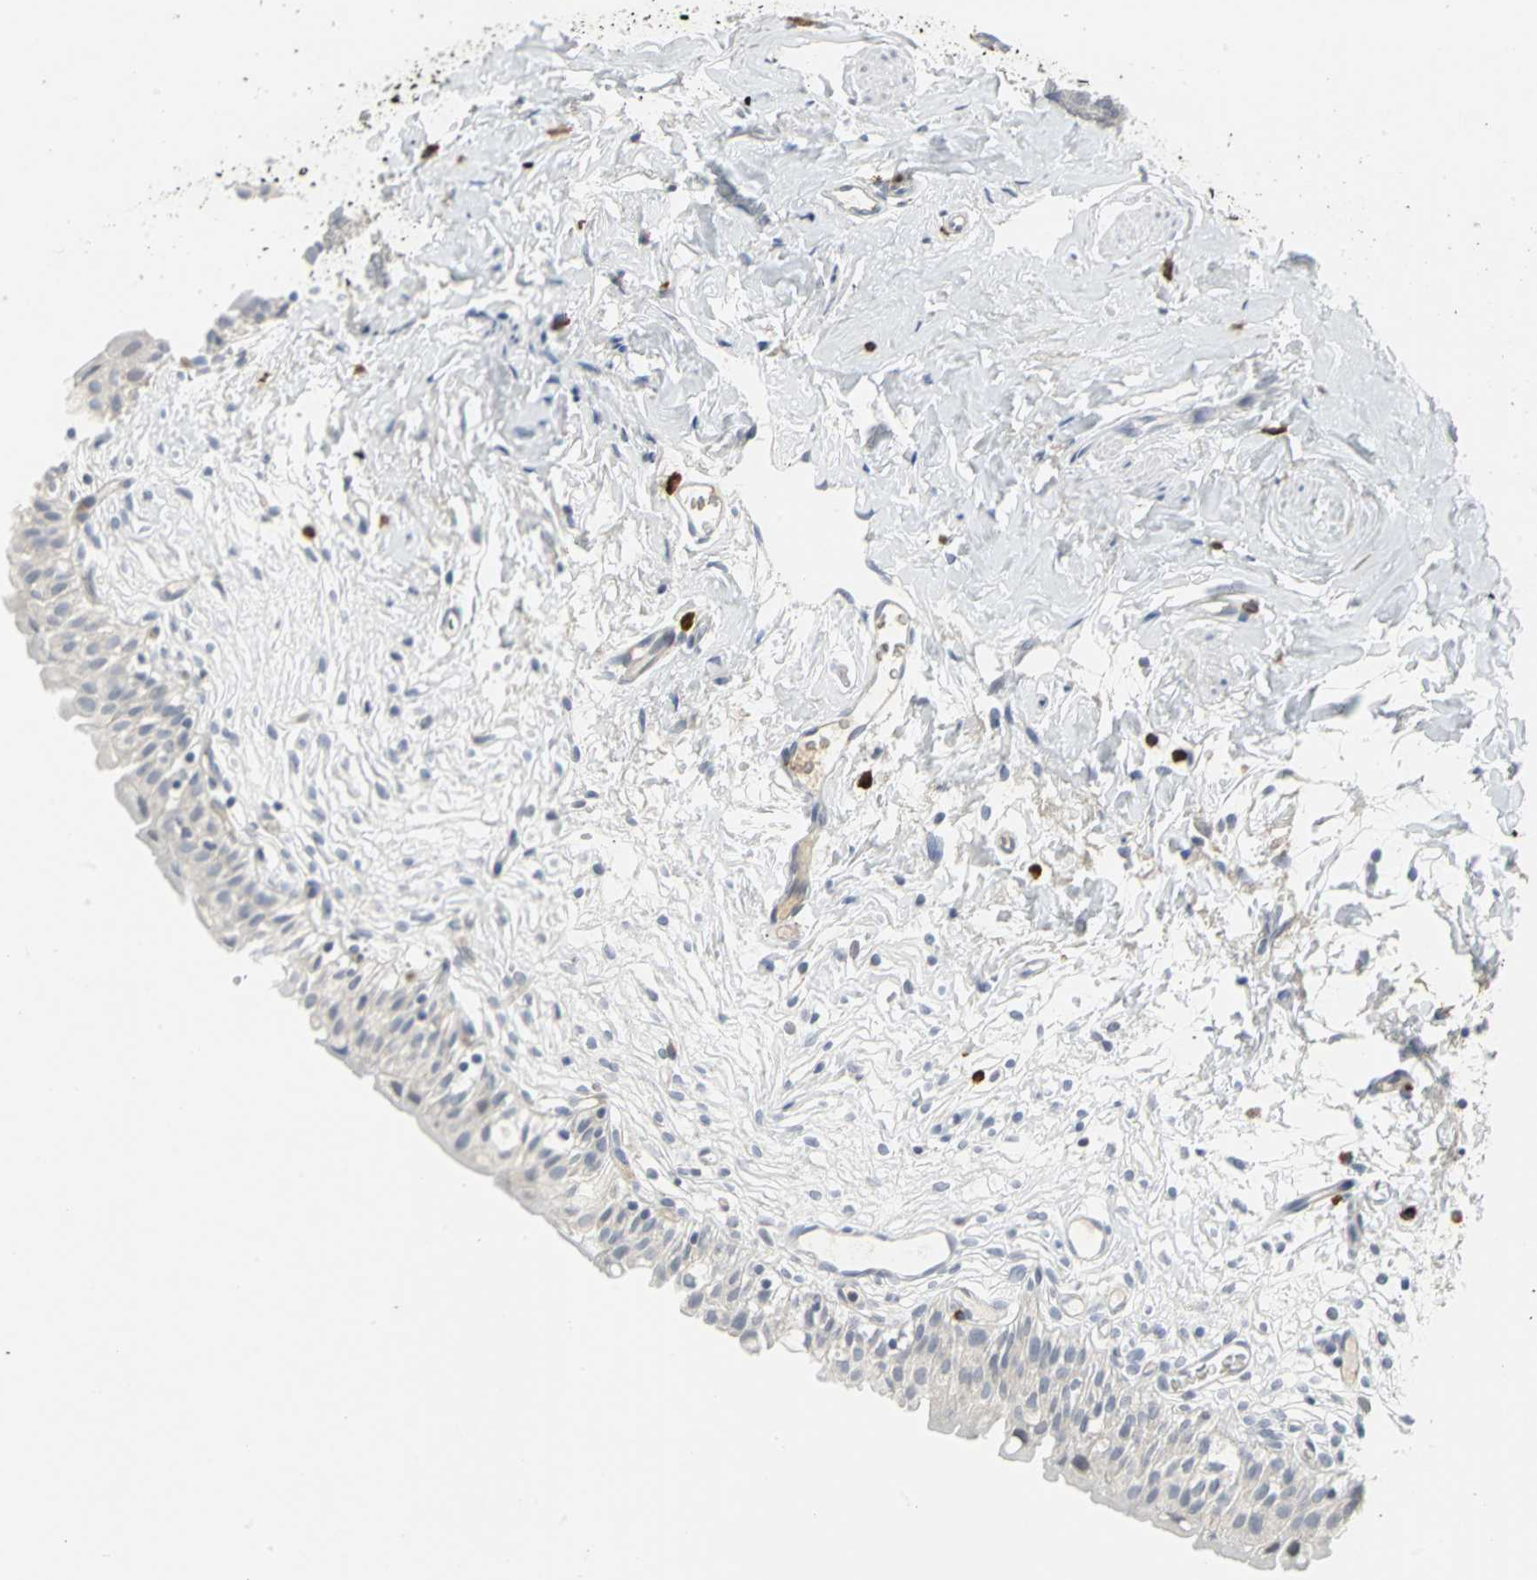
{"staining": {"intensity": "weak", "quantity": "<25%", "location": "cytoplasmic/membranous,nuclear"}, "tissue": "urinary bladder", "cell_type": "Urothelial cells", "image_type": "normal", "snomed": [{"axis": "morphology", "description": "Normal tissue, NOS"}, {"axis": "topography", "description": "Urinary bladder"}], "caption": "The immunohistochemistry (IHC) photomicrograph has no significant positivity in urothelial cells of urinary bladder.", "gene": "ZIC1", "patient": {"sex": "female", "age": 80}}